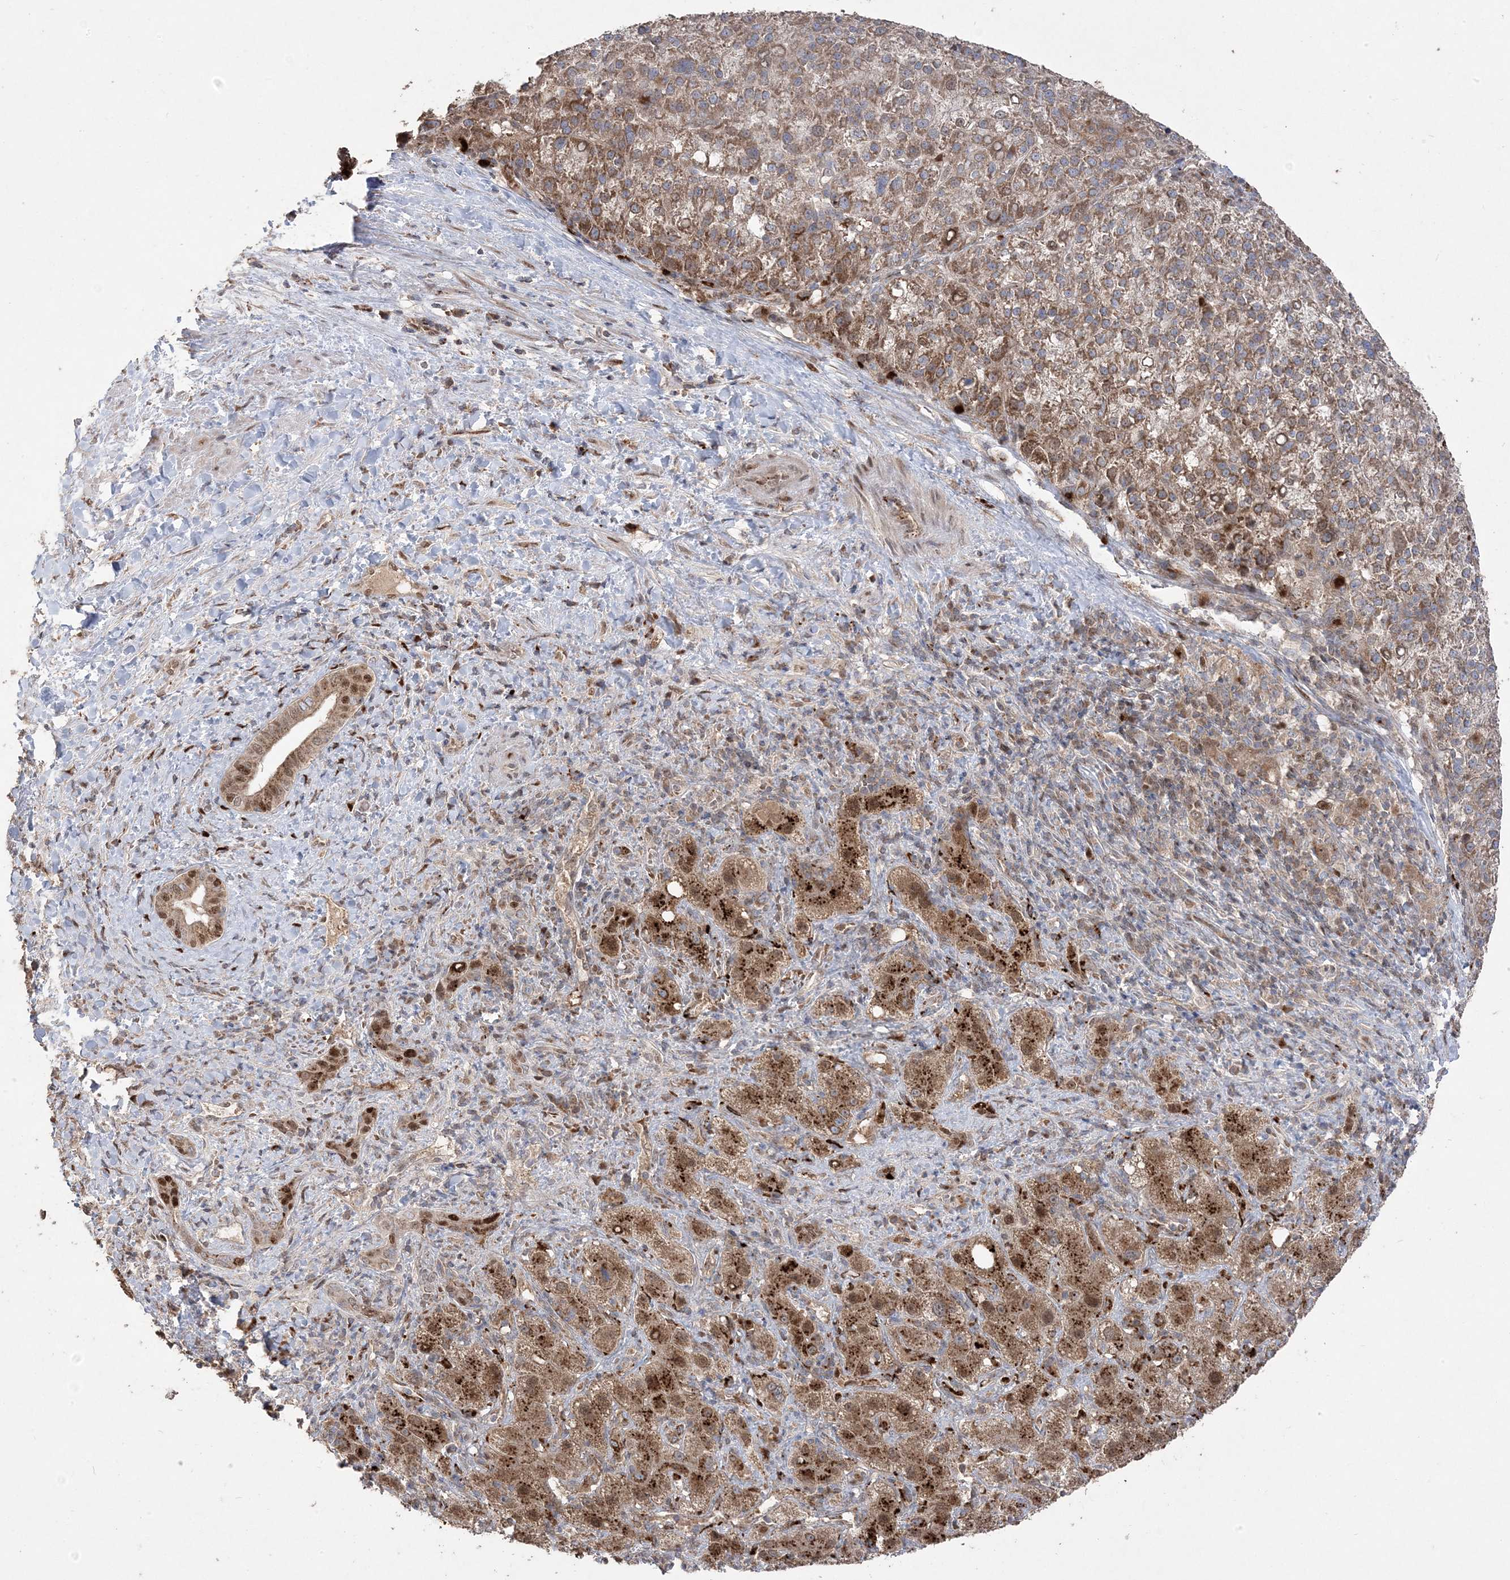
{"staining": {"intensity": "moderate", "quantity": ">75%", "location": "cytoplasmic/membranous"}, "tissue": "liver cancer", "cell_type": "Tumor cells", "image_type": "cancer", "snomed": [{"axis": "morphology", "description": "Carcinoma, Hepatocellular, NOS"}, {"axis": "topography", "description": "Liver"}], "caption": "Liver cancer tissue demonstrates moderate cytoplasmic/membranous expression in about >75% of tumor cells", "gene": "PPOX", "patient": {"sex": "female", "age": 58}}